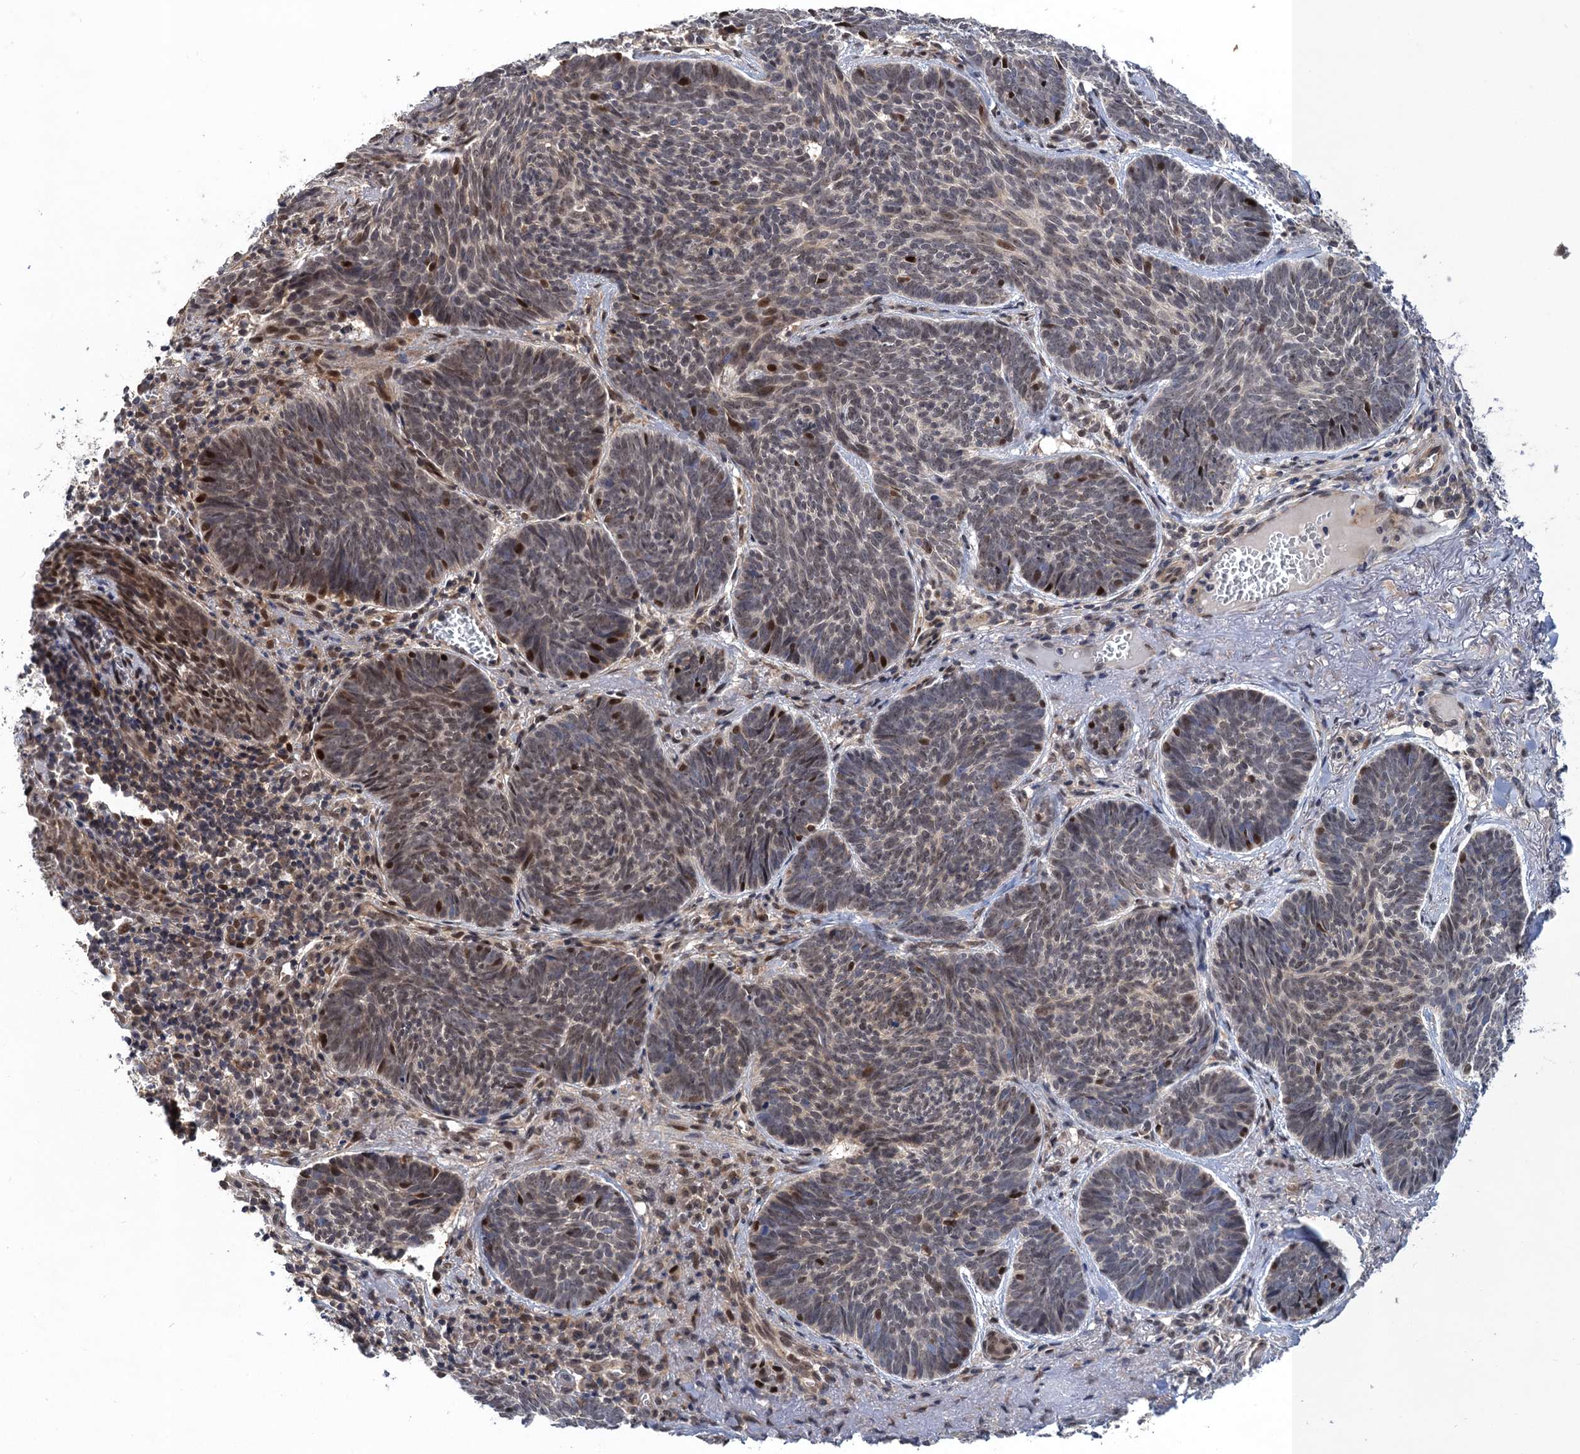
{"staining": {"intensity": "moderate", "quantity": "<25%", "location": "nuclear"}, "tissue": "skin cancer", "cell_type": "Tumor cells", "image_type": "cancer", "snomed": [{"axis": "morphology", "description": "Basal cell carcinoma"}, {"axis": "topography", "description": "Skin"}], "caption": "Immunohistochemistry micrograph of basal cell carcinoma (skin) stained for a protein (brown), which reveals low levels of moderate nuclear staining in about <25% of tumor cells.", "gene": "ZAR1L", "patient": {"sex": "female", "age": 74}}